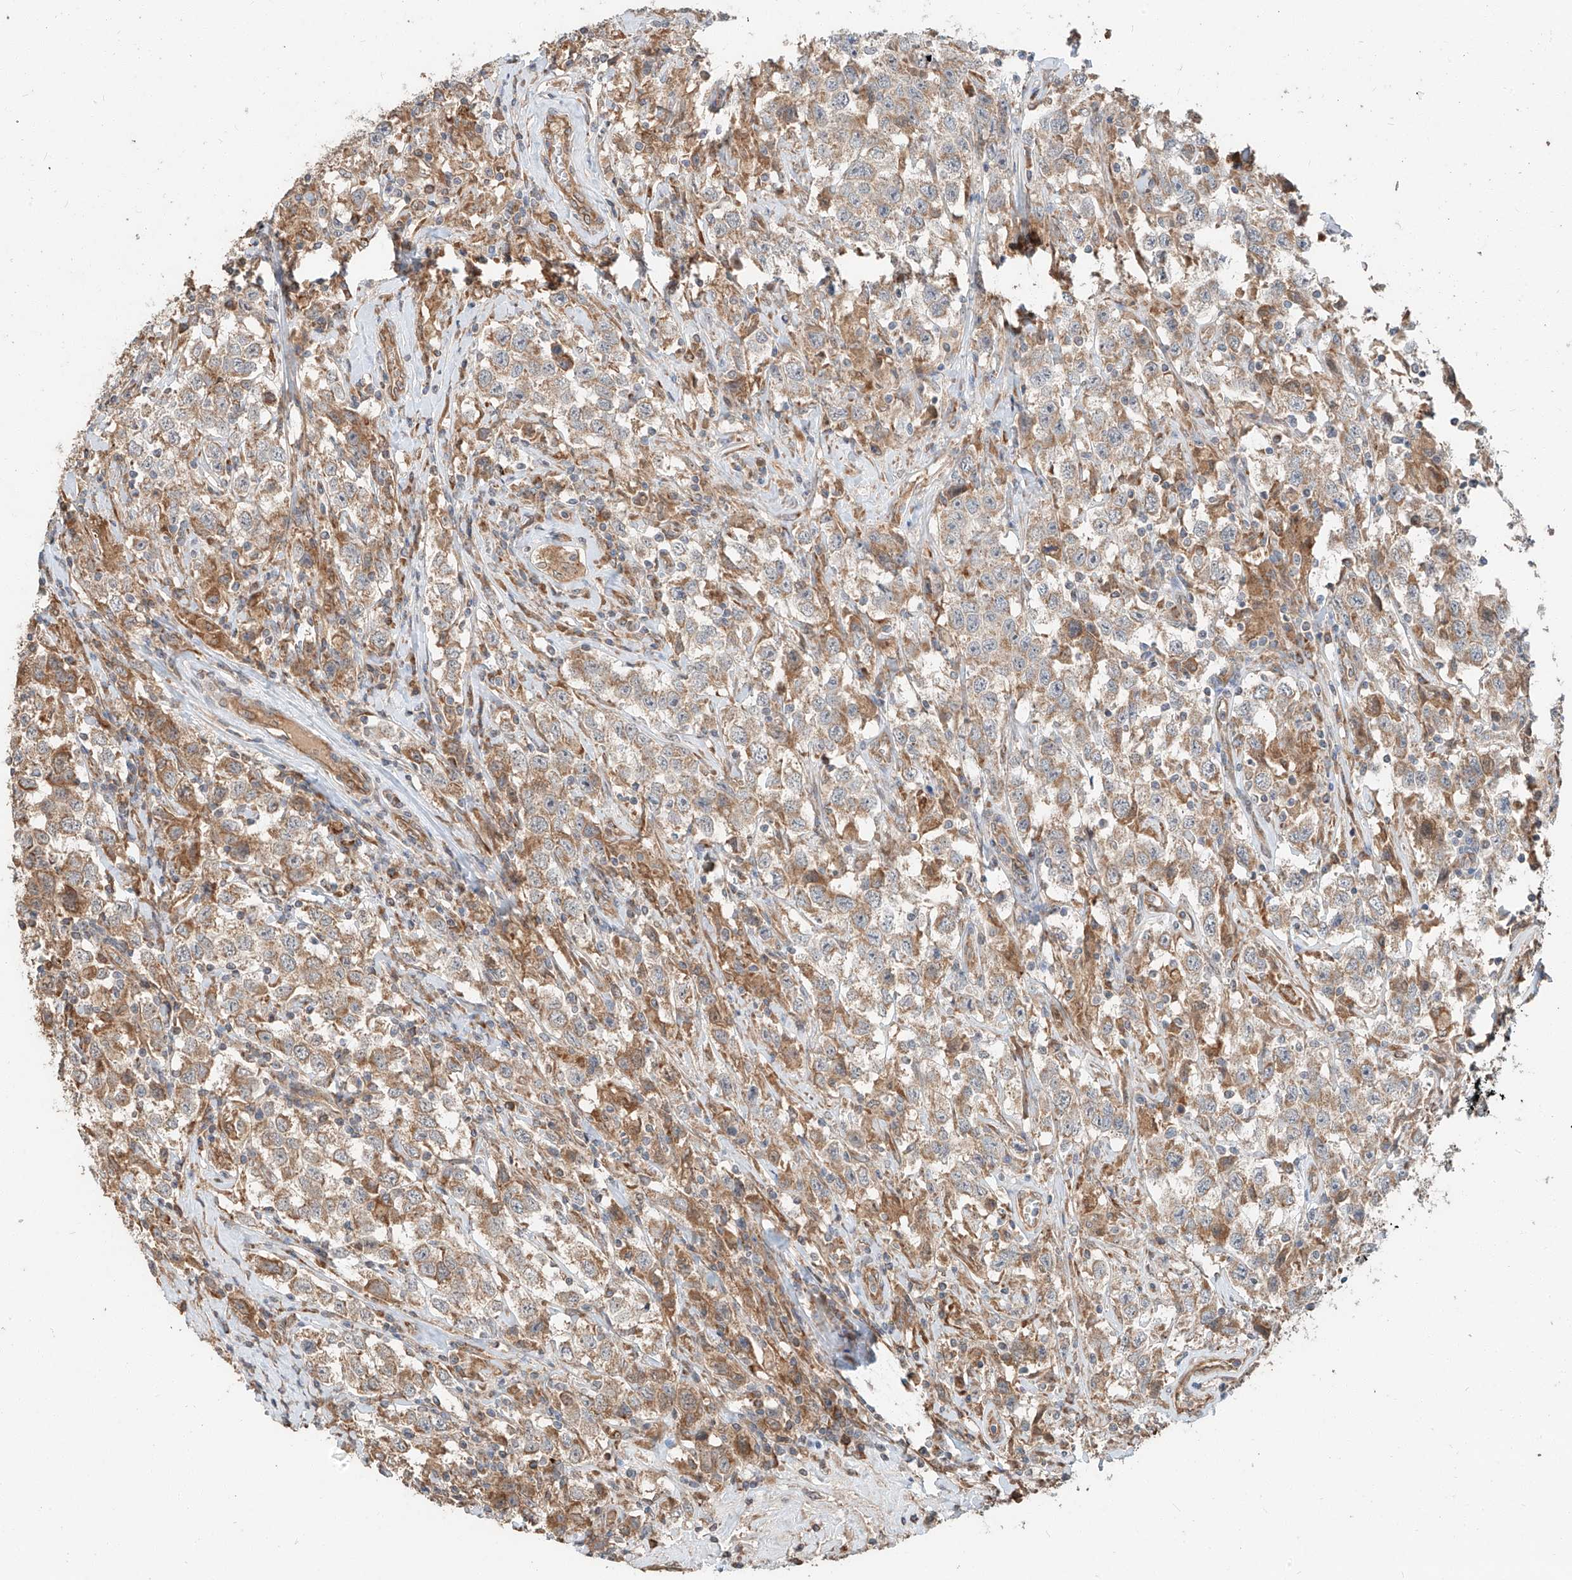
{"staining": {"intensity": "moderate", "quantity": ">75%", "location": "cytoplasmic/membranous"}, "tissue": "testis cancer", "cell_type": "Tumor cells", "image_type": "cancer", "snomed": [{"axis": "morphology", "description": "Seminoma, NOS"}, {"axis": "topography", "description": "Testis"}], "caption": "A brown stain highlights moderate cytoplasmic/membranous positivity of a protein in human seminoma (testis) tumor cells.", "gene": "STX19", "patient": {"sex": "male", "age": 41}}